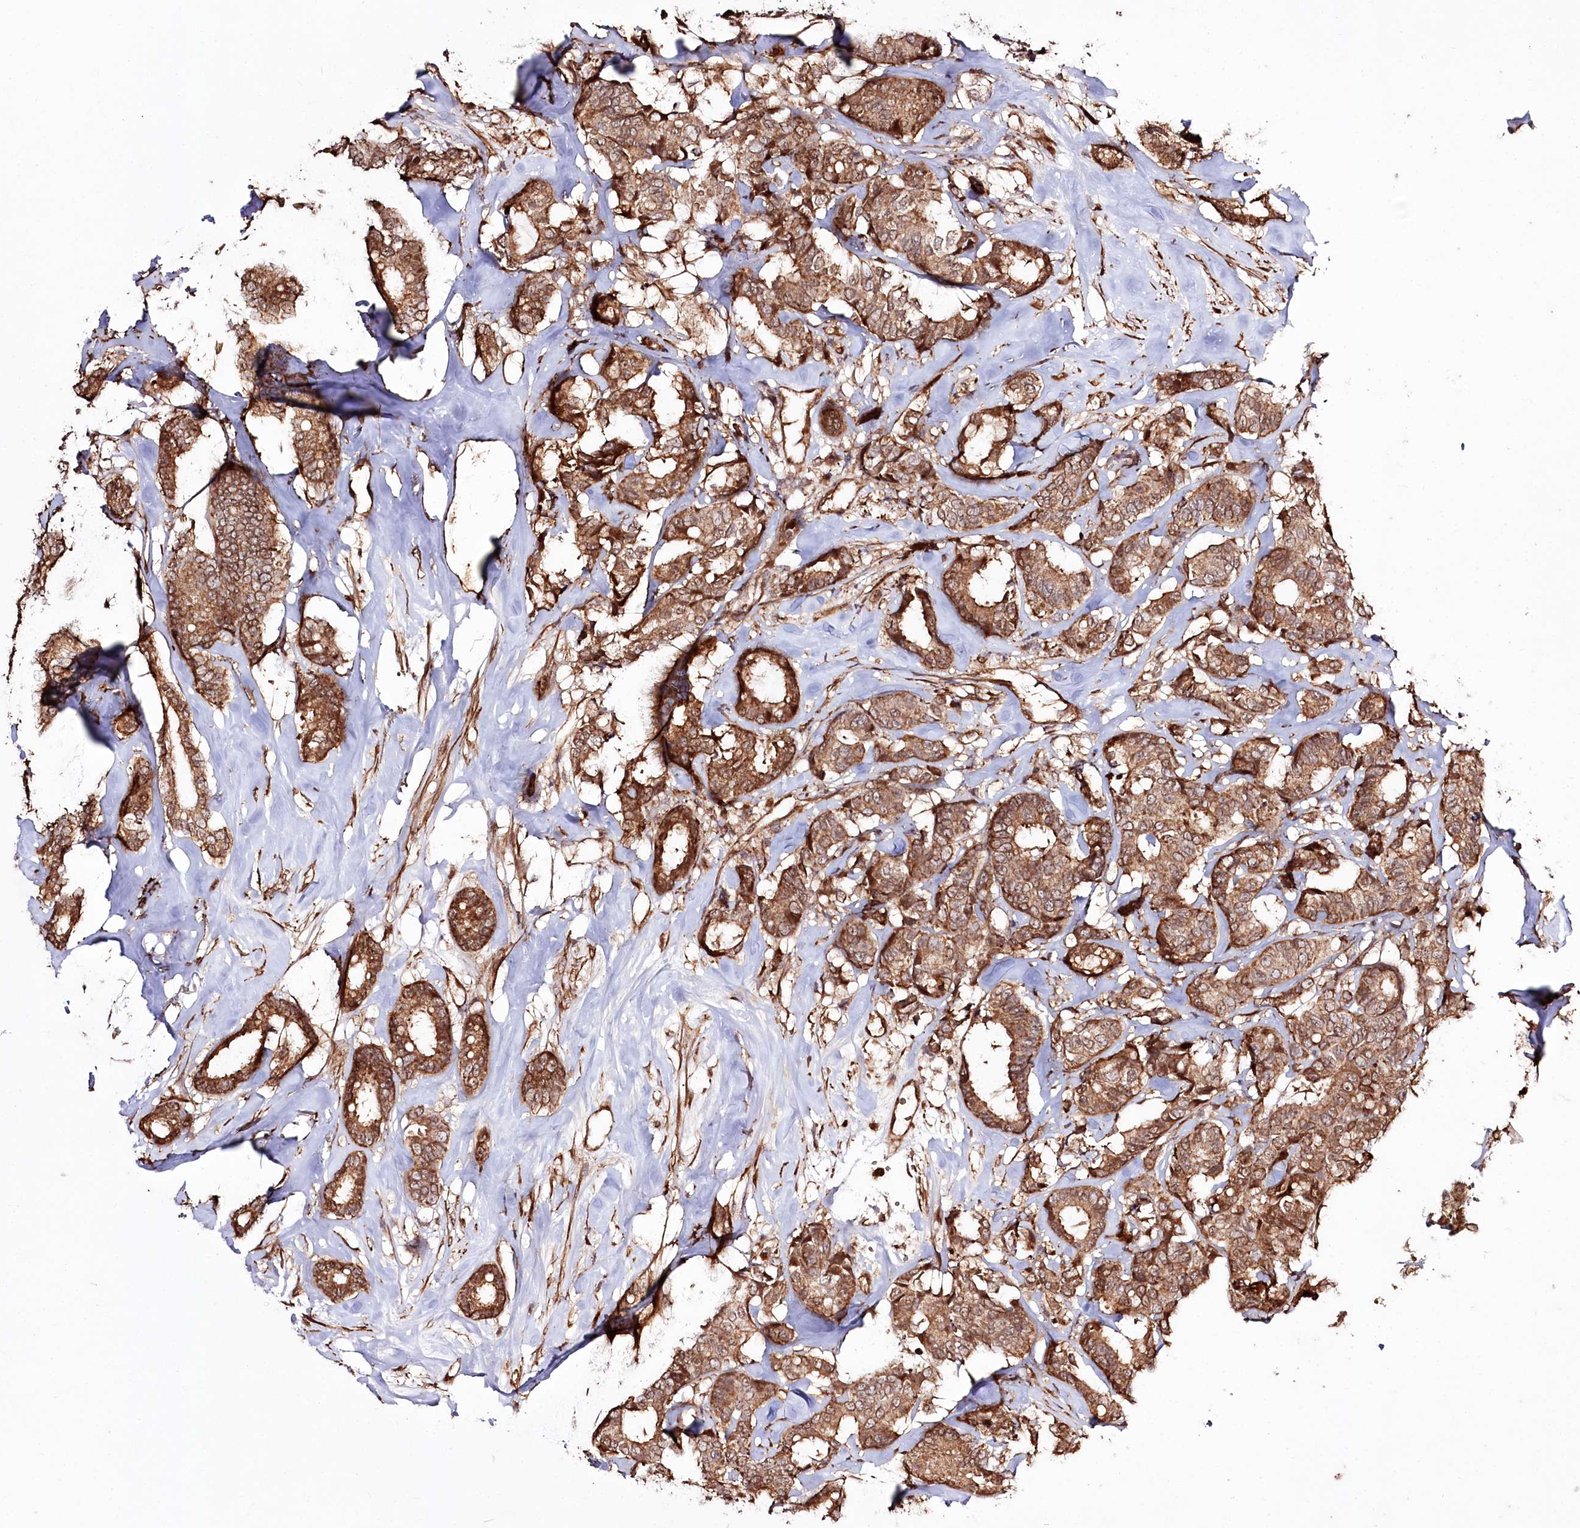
{"staining": {"intensity": "moderate", "quantity": ">75%", "location": "cytoplasmic/membranous"}, "tissue": "breast cancer", "cell_type": "Tumor cells", "image_type": "cancer", "snomed": [{"axis": "morphology", "description": "Duct carcinoma"}, {"axis": "topography", "description": "Breast"}], "caption": "Immunohistochemistry (IHC) histopathology image of human breast cancer stained for a protein (brown), which exhibits medium levels of moderate cytoplasmic/membranous expression in about >75% of tumor cells.", "gene": "REXO2", "patient": {"sex": "female", "age": 87}}